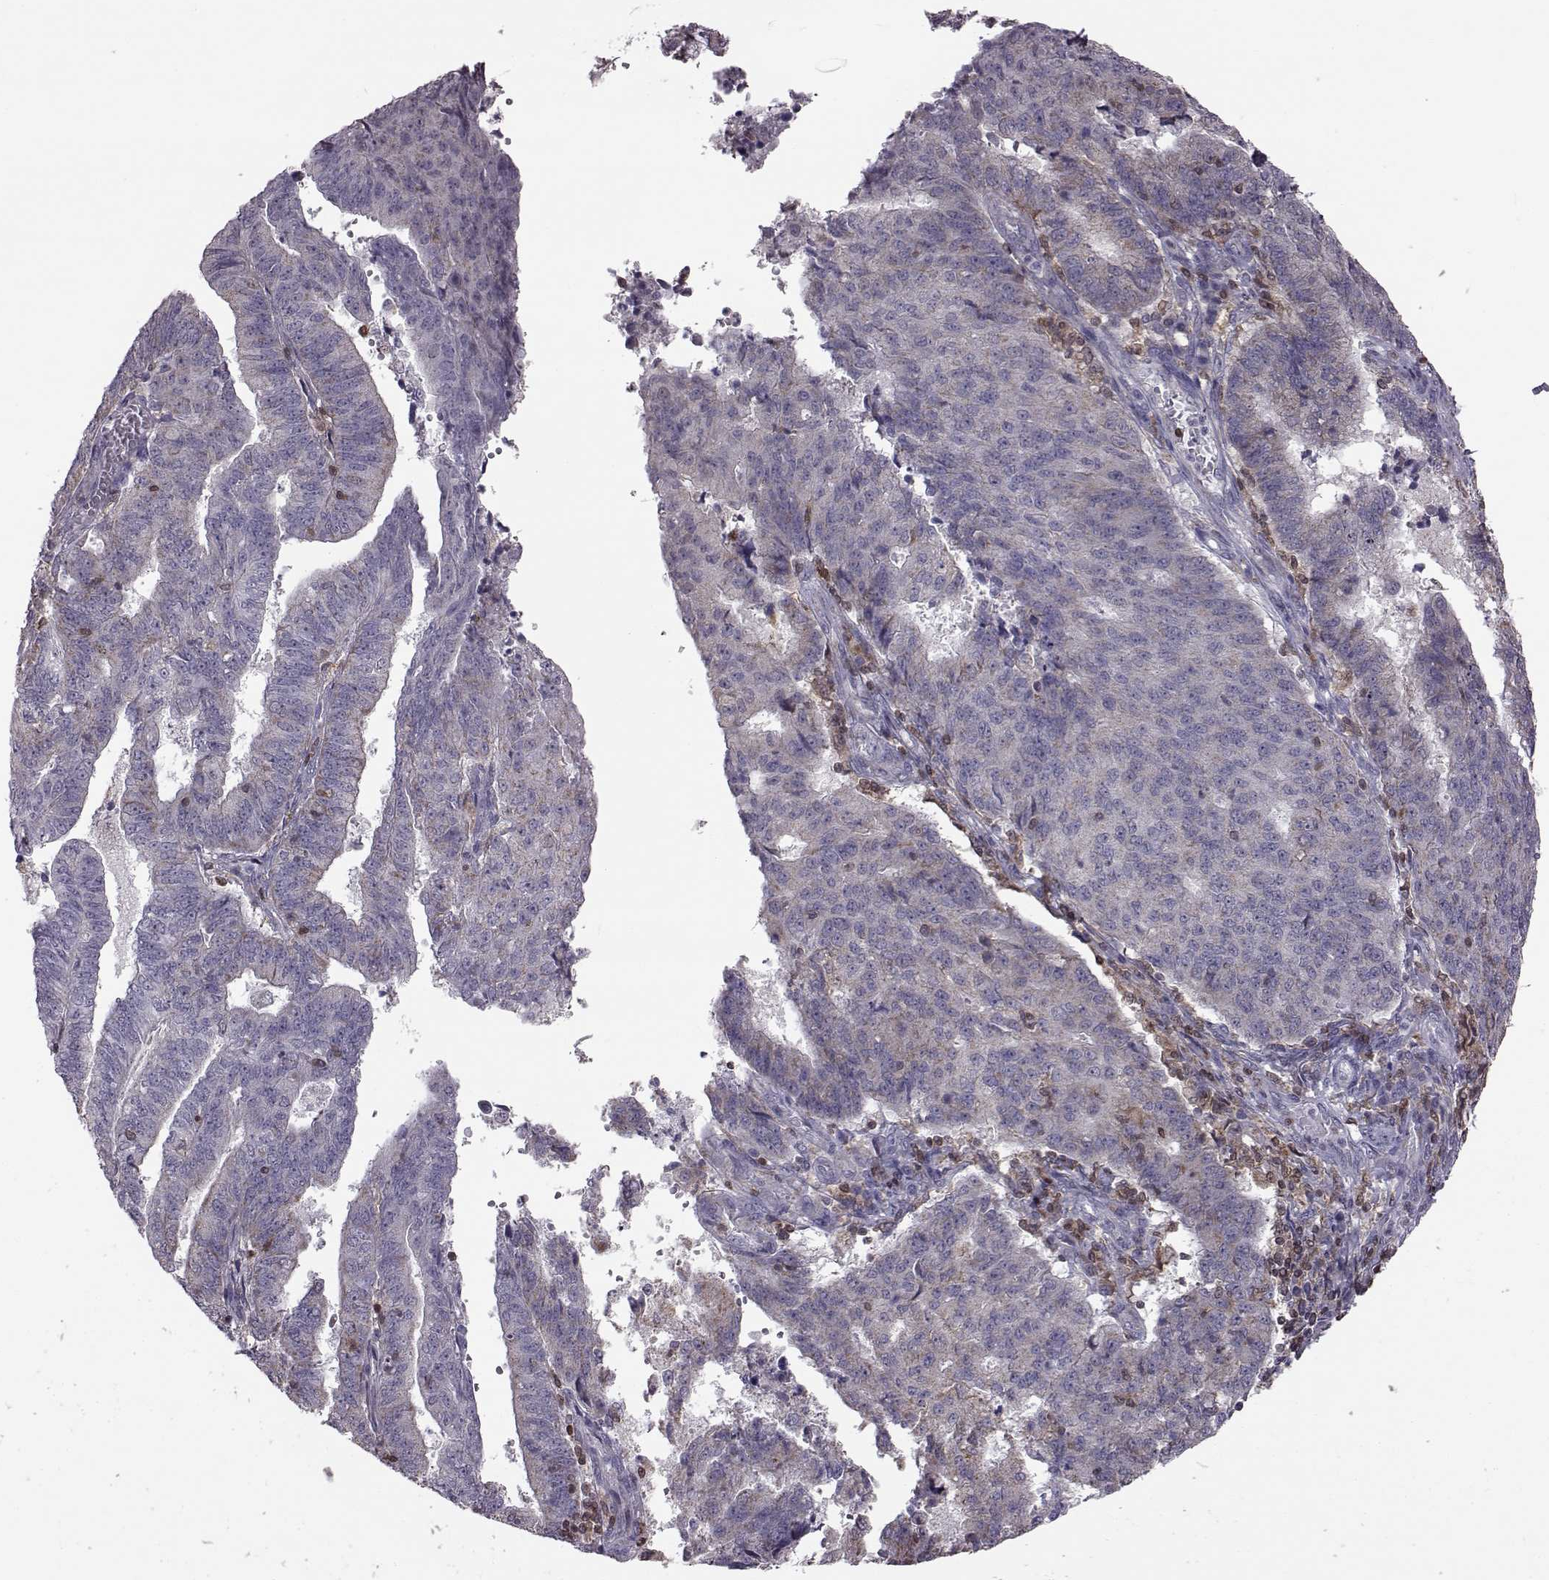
{"staining": {"intensity": "negative", "quantity": "none", "location": "none"}, "tissue": "endometrial cancer", "cell_type": "Tumor cells", "image_type": "cancer", "snomed": [{"axis": "morphology", "description": "Adenocarcinoma, NOS"}, {"axis": "topography", "description": "Endometrium"}], "caption": "Immunohistochemical staining of adenocarcinoma (endometrial) shows no significant positivity in tumor cells. (Stains: DAB (3,3'-diaminobenzidine) IHC with hematoxylin counter stain, Microscopy: brightfield microscopy at high magnification).", "gene": "DOK2", "patient": {"sex": "female", "age": 82}}